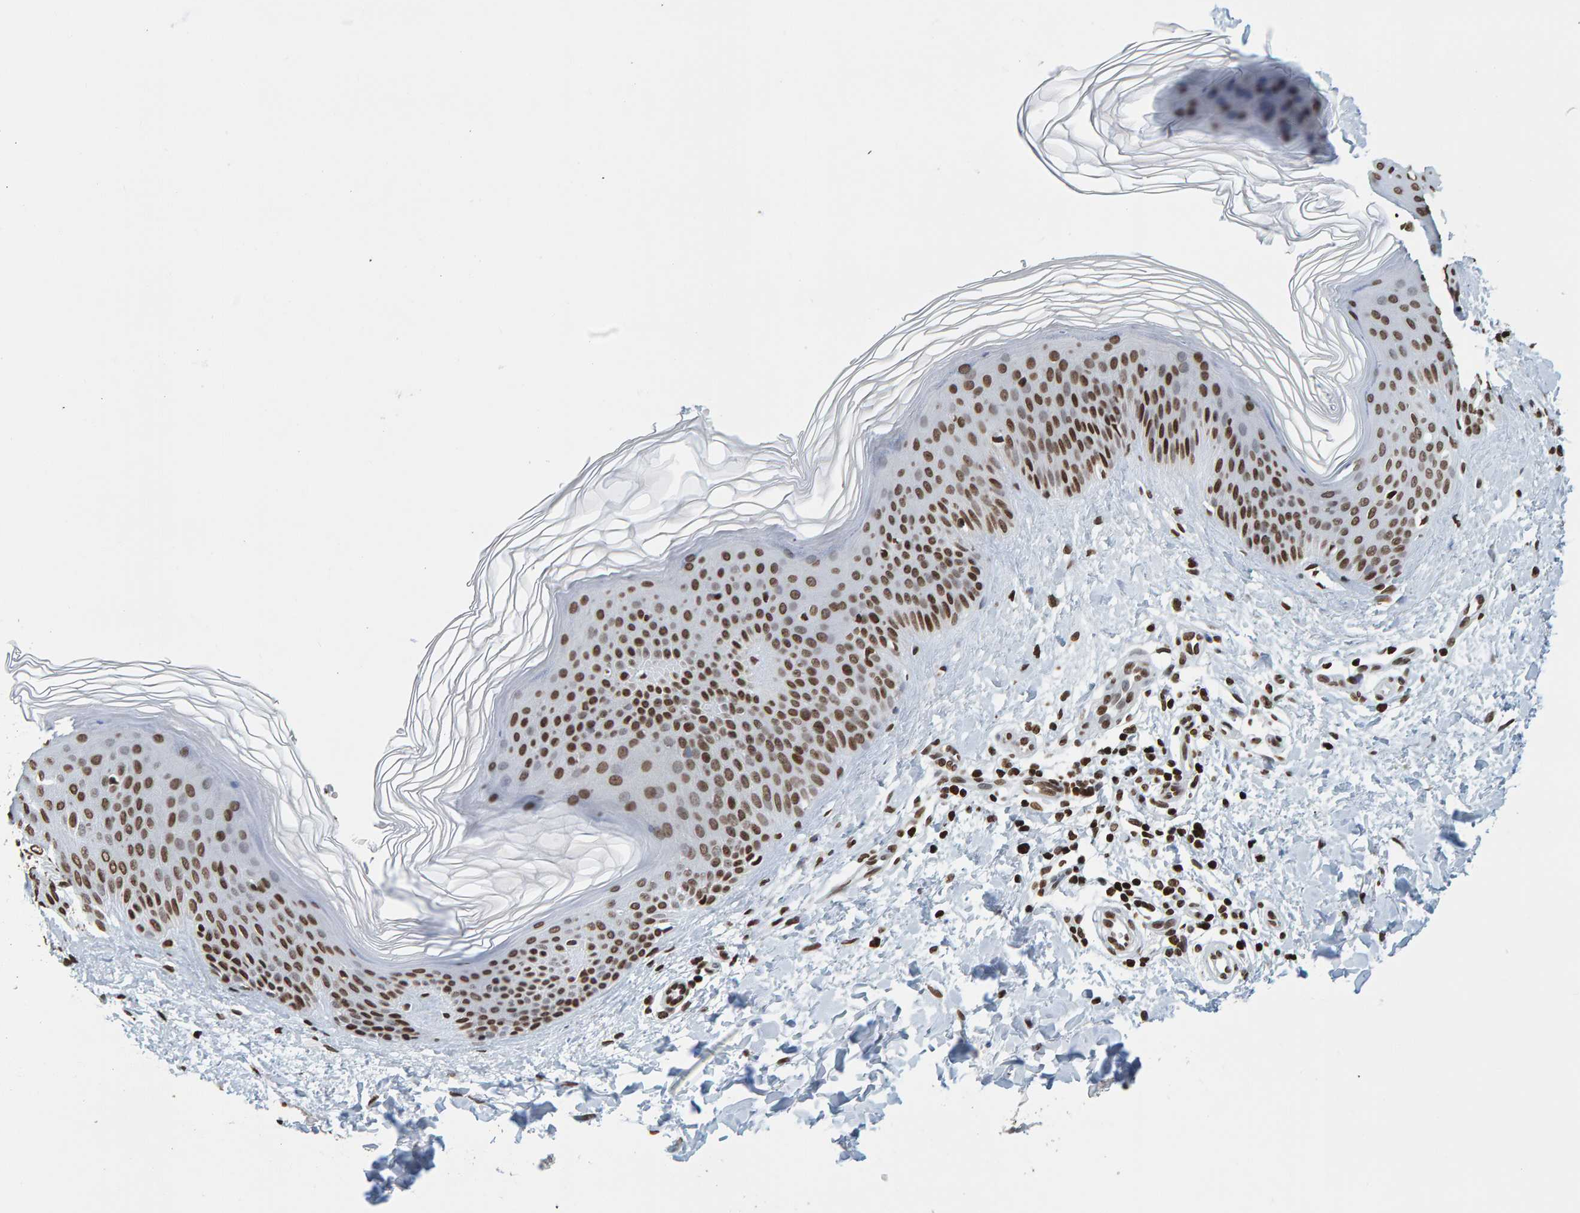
{"staining": {"intensity": "moderate", "quantity": ">75%", "location": "nuclear"}, "tissue": "skin", "cell_type": "Fibroblasts", "image_type": "normal", "snomed": [{"axis": "morphology", "description": "Normal tissue, NOS"}, {"axis": "morphology", "description": "Malignant melanoma, Metastatic site"}, {"axis": "topography", "description": "Skin"}], "caption": "Immunohistochemistry staining of unremarkable skin, which displays medium levels of moderate nuclear positivity in approximately >75% of fibroblasts indicating moderate nuclear protein positivity. The staining was performed using DAB (brown) for protein detection and nuclei were counterstained in hematoxylin (blue).", "gene": "BRF2", "patient": {"sex": "male", "age": 41}}